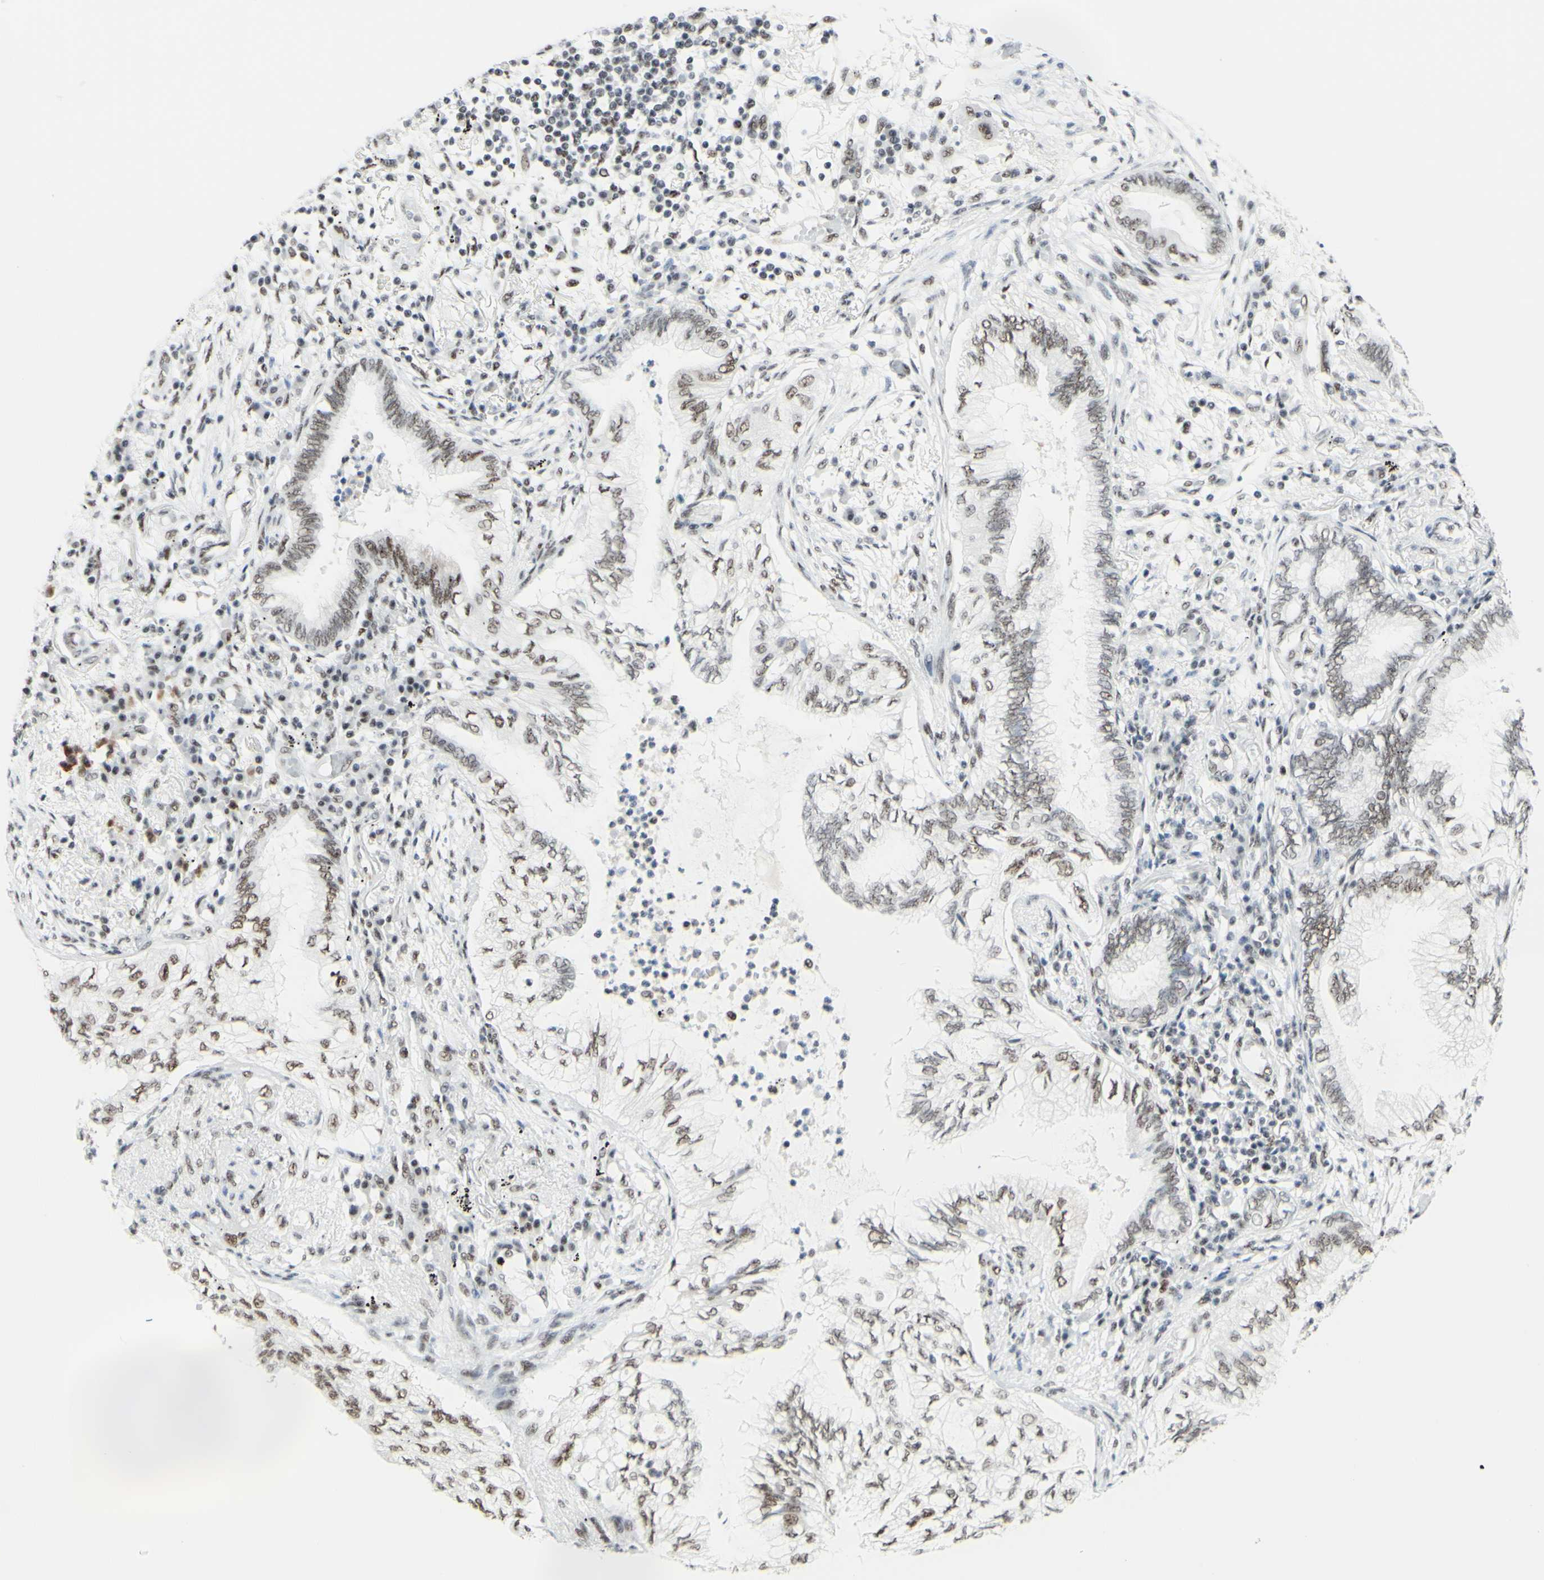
{"staining": {"intensity": "weak", "quantity": ">75%", "location": "nuclear"}, "tissue": "lung cancer", "cell_type": "Tumor cells", "image_type": "cancer", "snomed": [{"axis": "morphology", "description": "Normal tissue, NOS"}, {"axis": "morphology", "description": "Adenocarcinoma, NOS"}, {"axis": "topography", "description": "Bronchus"}, {"axis": "topography", "description": "Lung"}], "caption": "Immunohistochemical staining of adenocarcinoma (lung) demonstrates weak nuclear protein positivity in approximately >75% of tumor cells.", "gene": "WTAP", "patient": {"sex": "female", "age": 70}}